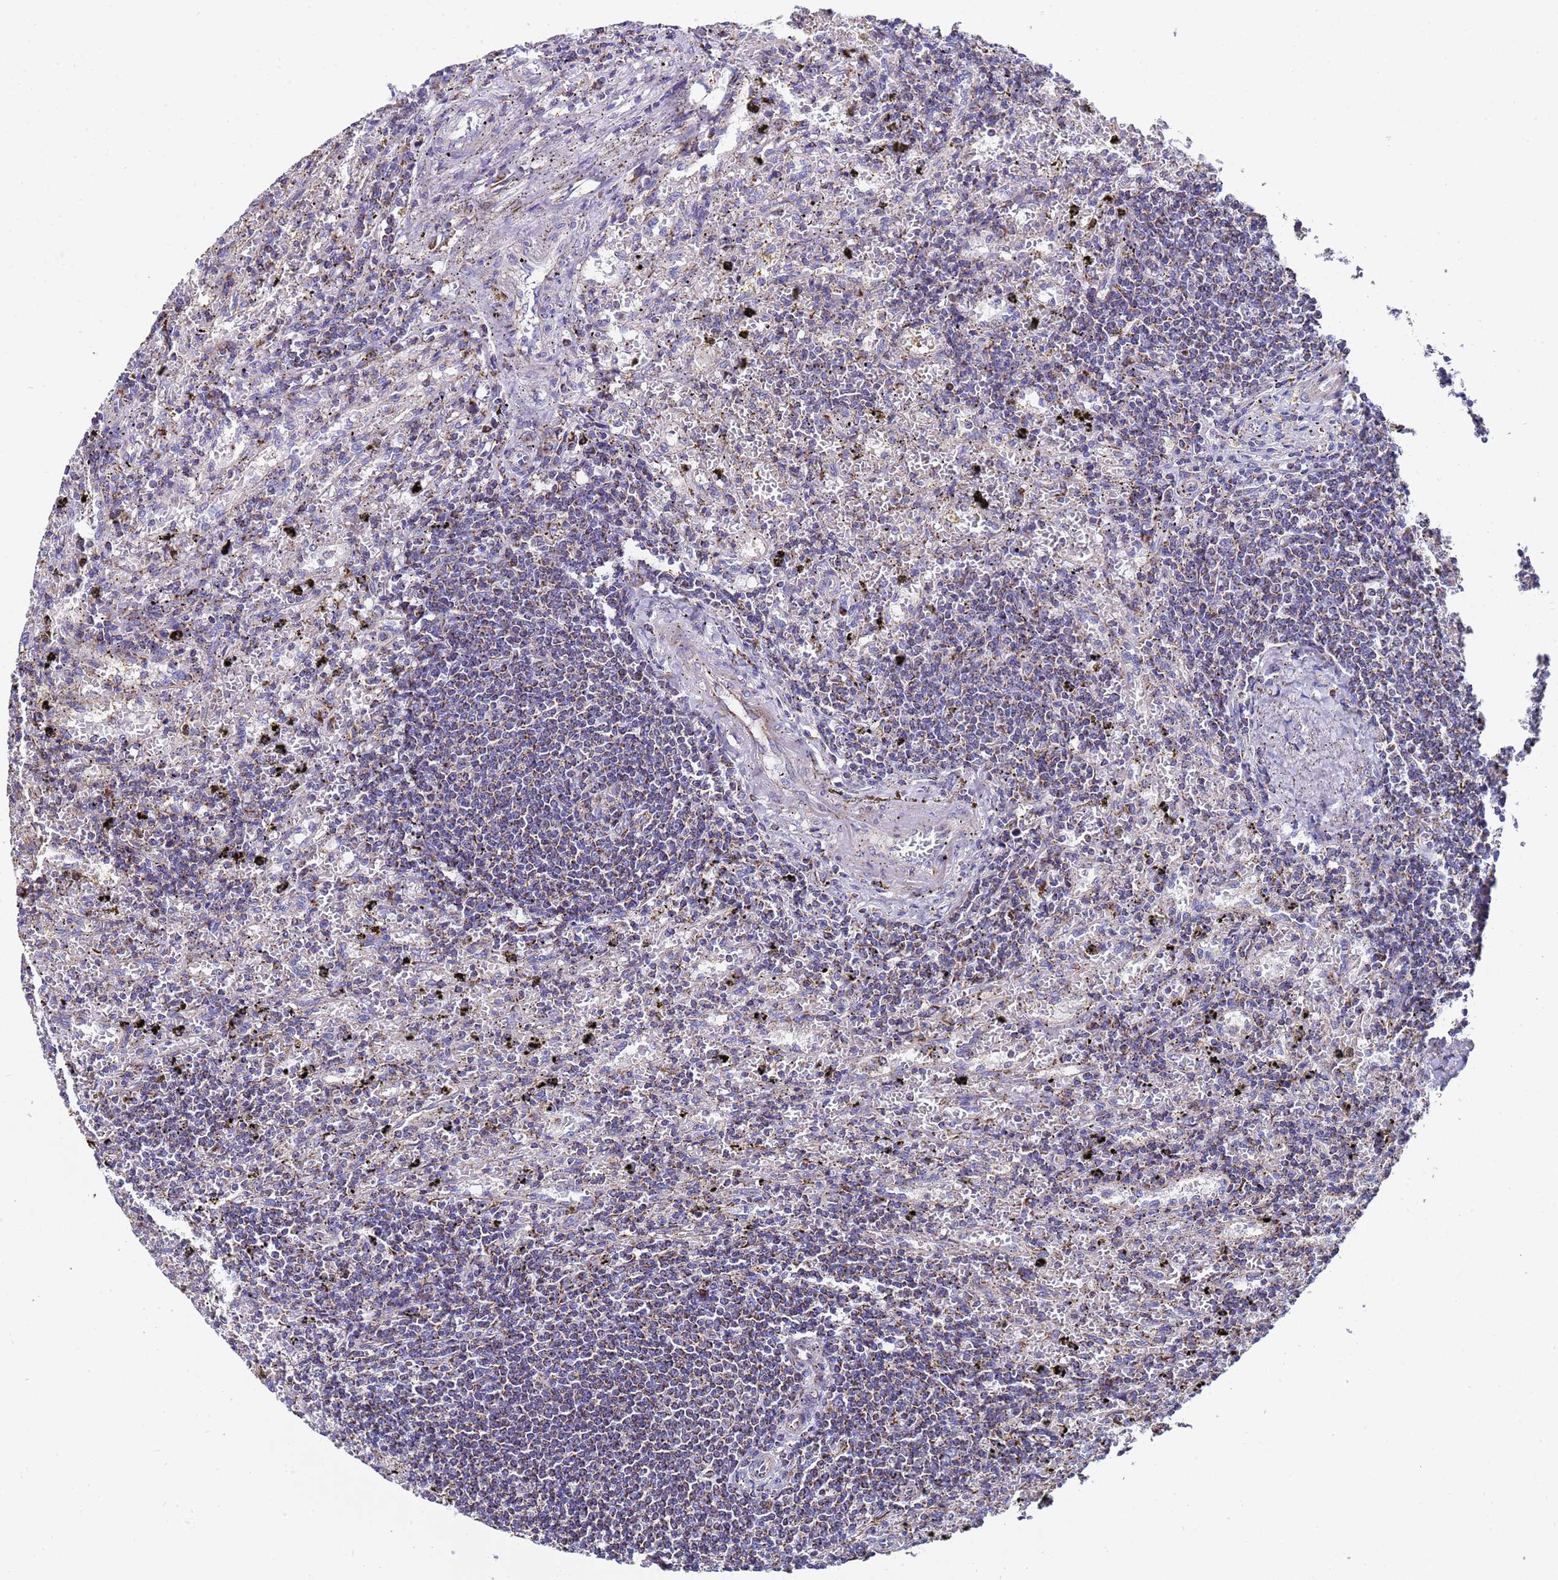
{"staining": {"intensity": "moderate", "quantity": "25%-75%", "location": "cytoplasmic/membranous"}, "tissue": "lymphoma", "cell_type": "Tumor cells", "image_type": "cancer", "snomed": [{"axis": "morphology", "description": "Malignant lymphoma, non-Hodgkin's type, Low grade"}, {"axis": "topography", "description": "Spleen"}], "caption": "IHC staining of low-grade malignant lymphoma, non-Hodgkin's type, which shows medium levels of moderate cytoplasmic/membranous positivity in approximately 25%-75% of tumor cells indicating moderate cytoplasmic/membranous protein staining. The staining was performed using DAB (3,3'-diaminobenzidine) (brown) for protein detection and nuclei were counterstained in hematoxylin (blue).", "gene": "MRPS12", "patient": {"sex": "male", "age": 76}}